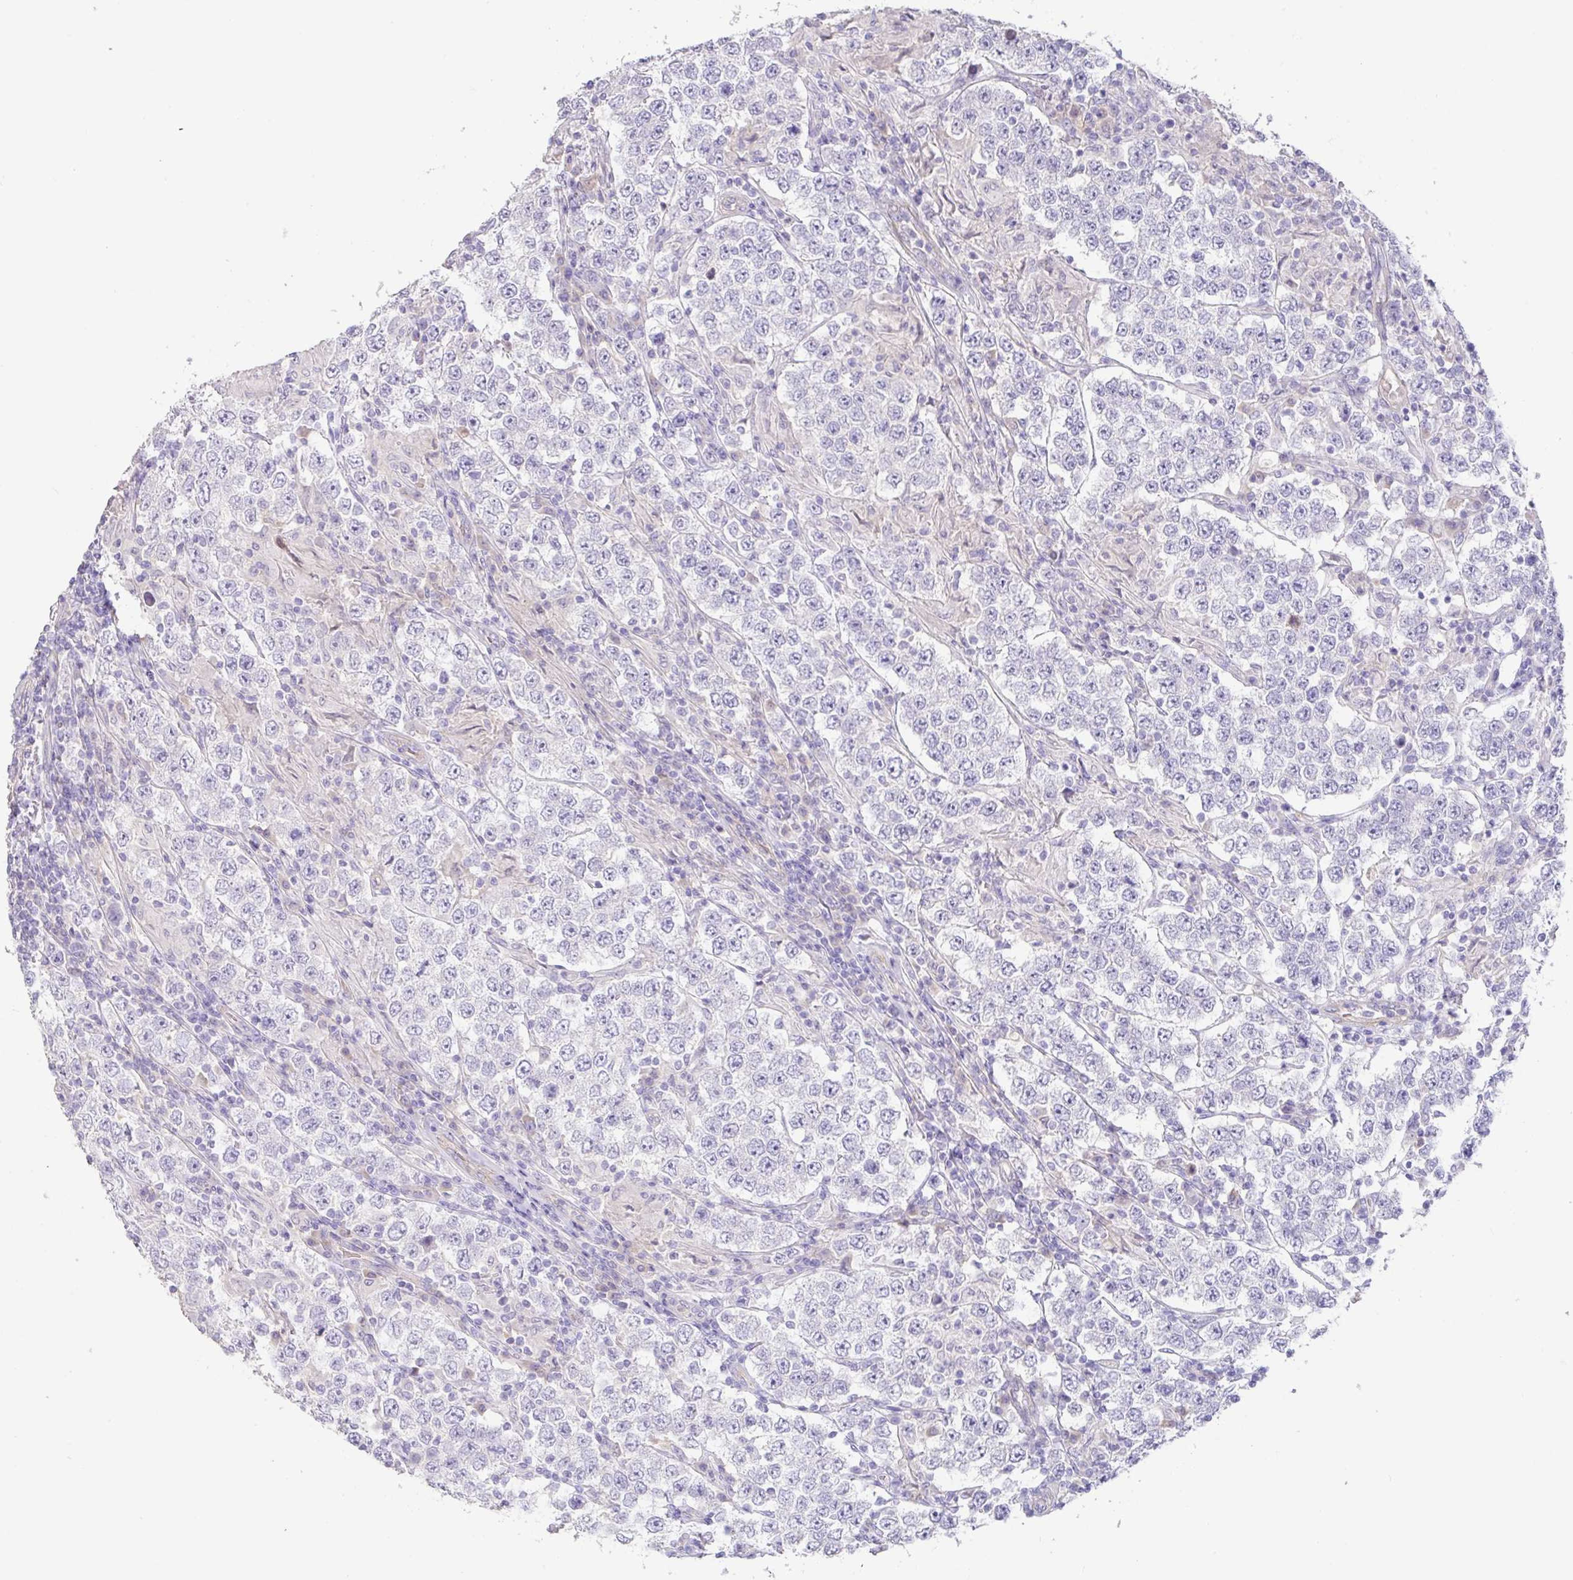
{"staining": {"intensity": "negative", "quantity": "none", "location": "none"}, "tissue": "testis cancer", "cell_type": "Tumor cells", "image_type": "cancer", "snomed": [{"axis": "morphology", "description": "Normal tissue, NOS"}, {"axis": "morphology", "description": "Urothelial carcinoma, High grade"}, {"axis": "morphology", "description": "Seminoma, NOS"}, {"axis": "morphology", "description": "Carcinoma, Embryonal, NOS"}, {"axis": "topography", "description": "Urinary bladder"}, {"axis": "topography", "description": "Testis"}], "caption": "Protein analysis of seminoma (testis) shows no significant expression in tumor cells.", "gene": "PYGM", "patient": {"sex": "male", "age": 41}}